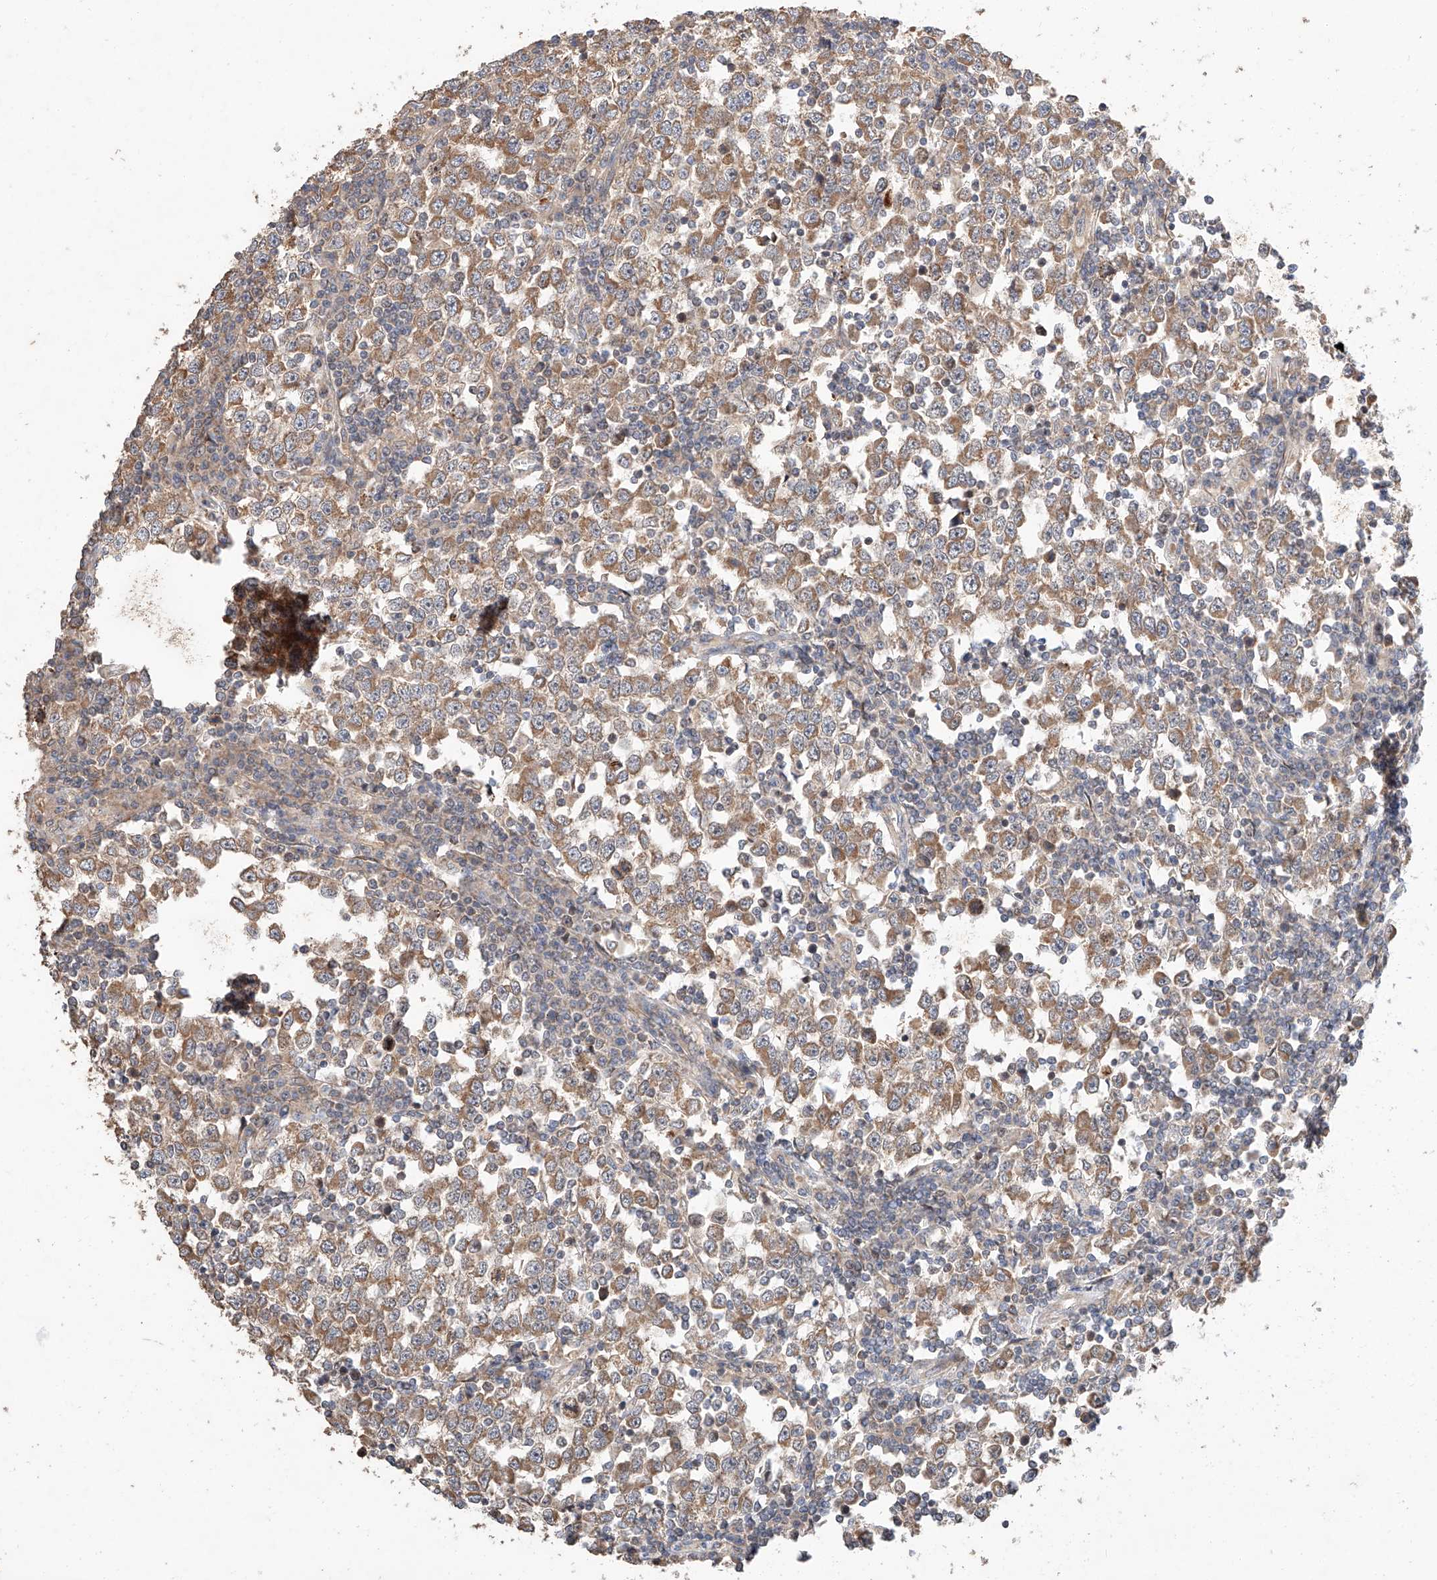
{"staining": {"intensity": "moderate", "quantity": ">75%", "location": "cytoplasmic/membranous,nuclear"}, "tissue": "testis cancer", "cell_type": "Tumor cells", "image_type": "cancer", "snomed": [{"axis": "morphology", "description": "Seminoma, NOS"}, {"axis": "topography", "description": "Testis"}], "caption": "Human seminoma (testis) stained for a protein (brown) shows moderate cytoplasmic/membranous and nuclear positive expression in approximately >75% of tumor cells.", "gene": "RAB23", "patient": {"sex": "male", "age": 65}}